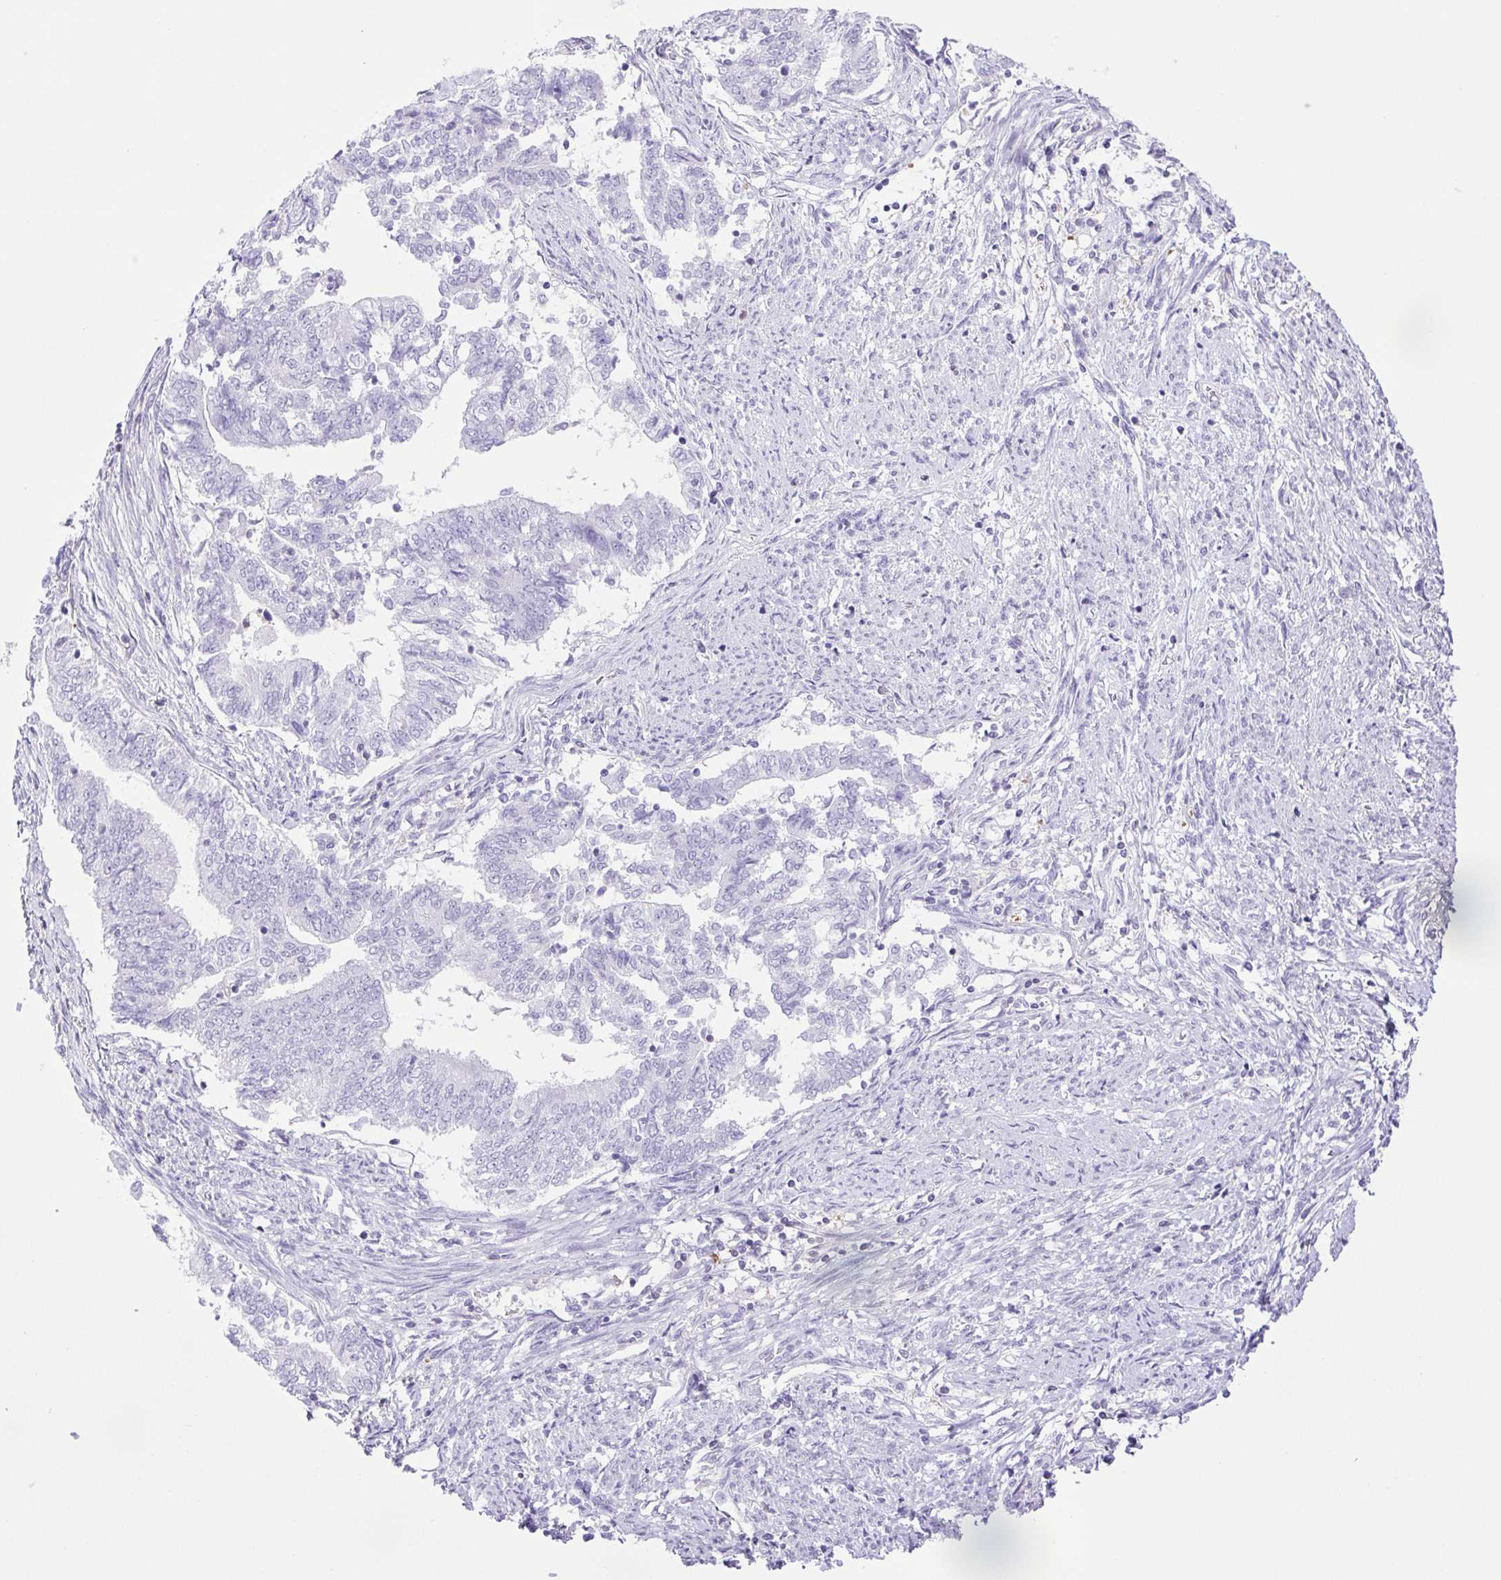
{"staining": {"intensity": "negative", "quantity": "none", "location": "none"}, "tissue": "endometrial cancer", "cell_type": "Tumor cells", "image_type": "cancer", "snomed": [{"axis": "morphology", "description": "Adenocarcinoma, NOS"}, {"axis": "topography", "description": "Endometrium"}], "caption": "Tumor cells show no significant staining in adenocarcinoma (endometrial).", "gene": "SYNPR", "patient": {"sex": "female", "age": 65}}